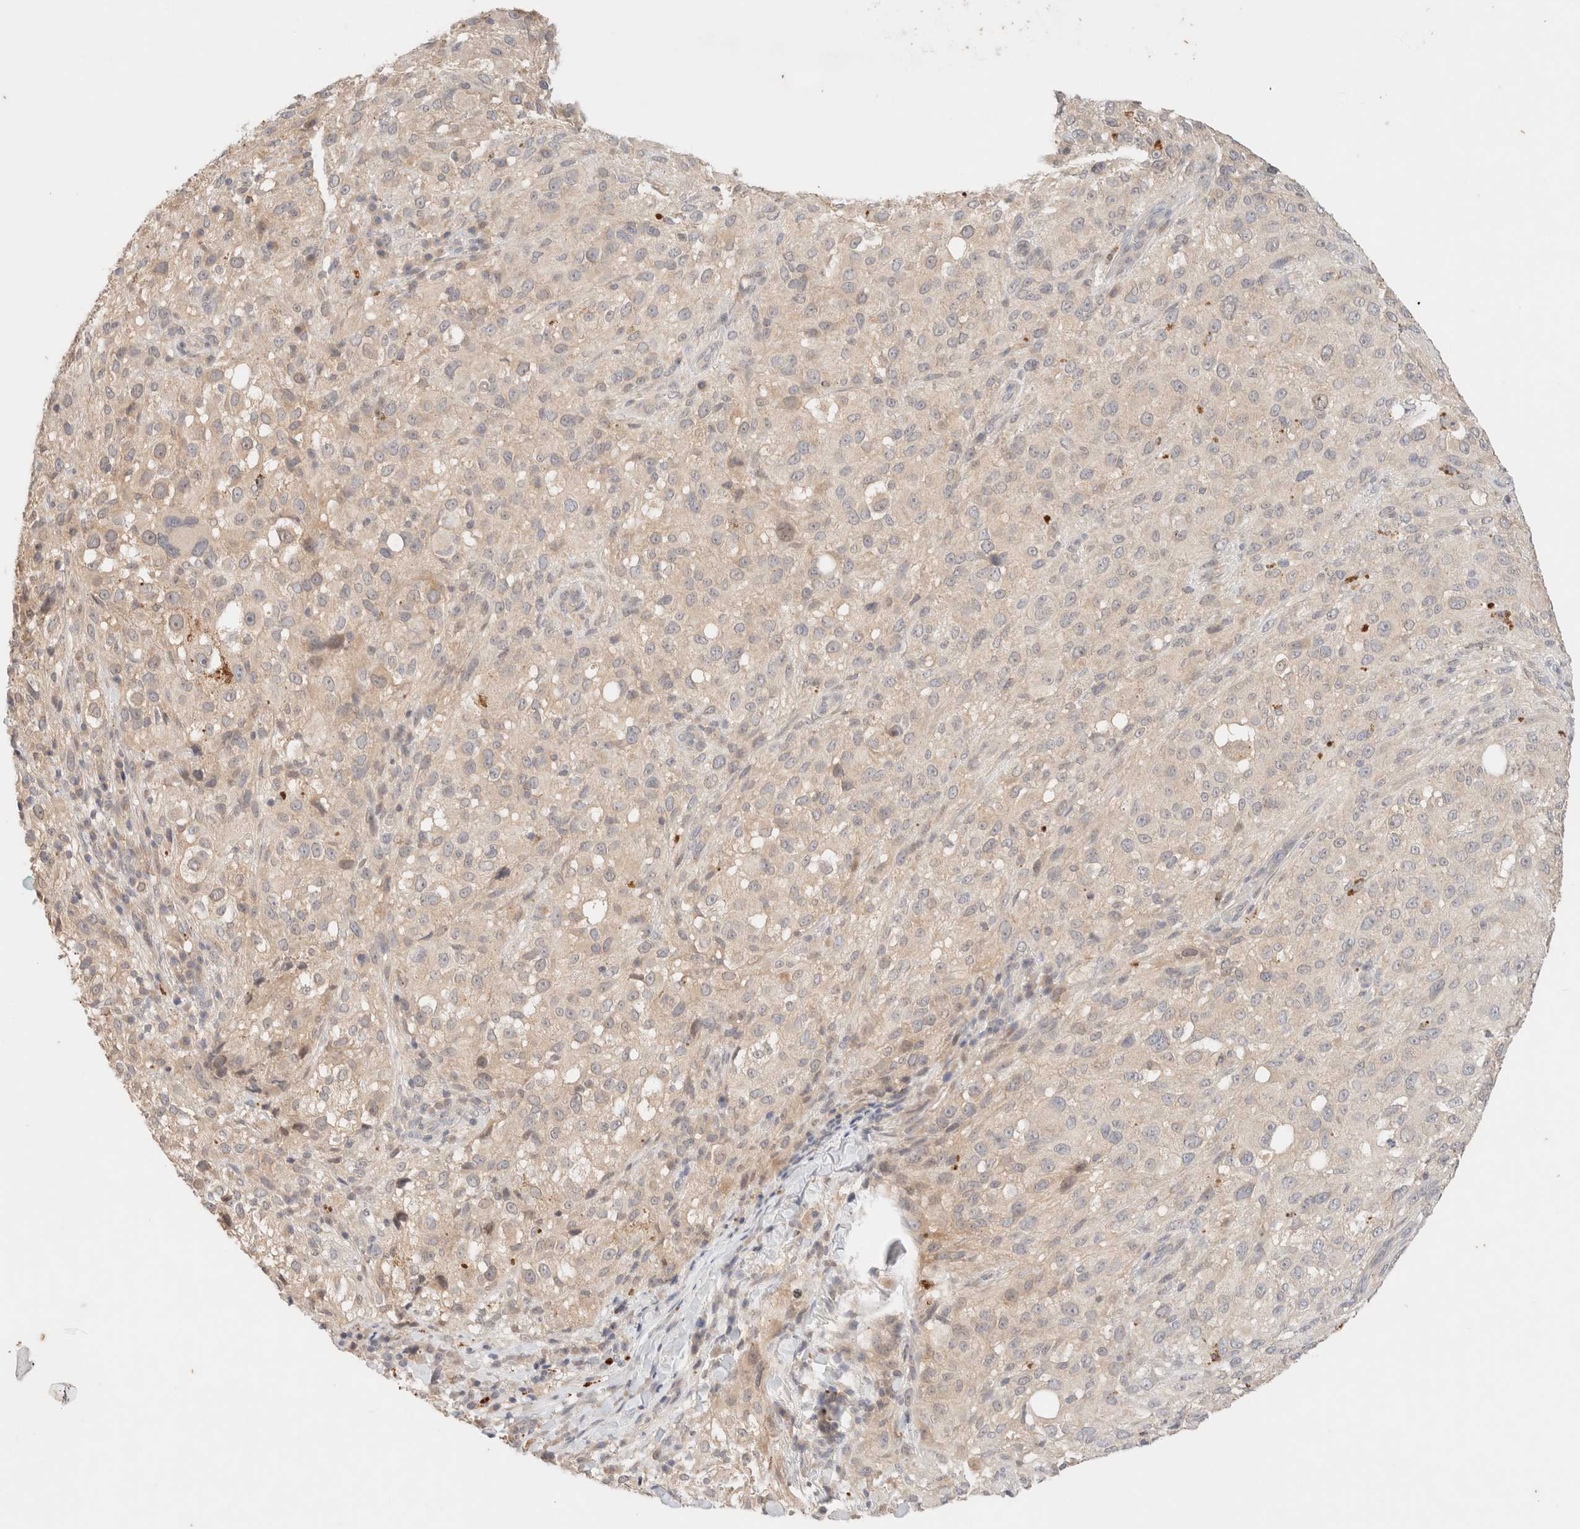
{"staining": {"intensity": "negative", "quantity": "none", "location": "none"}, "tissue": "melanoma", "cell_type": "Tumor cells", "image_type": "cancer", "snomed": [{"axis": "morphology", "description": "Necrosis, NOS"}, {"axis": "morphology", "description": "Malignant melanoma, NOS"}, {"axis": "topography", "description": "Skin"}], "caption": "Histopathology image shows no significant protein staining in tumor cells of melanoma.", "gene": "SARM1", "patient": {"sex": "female", "age": 87}}